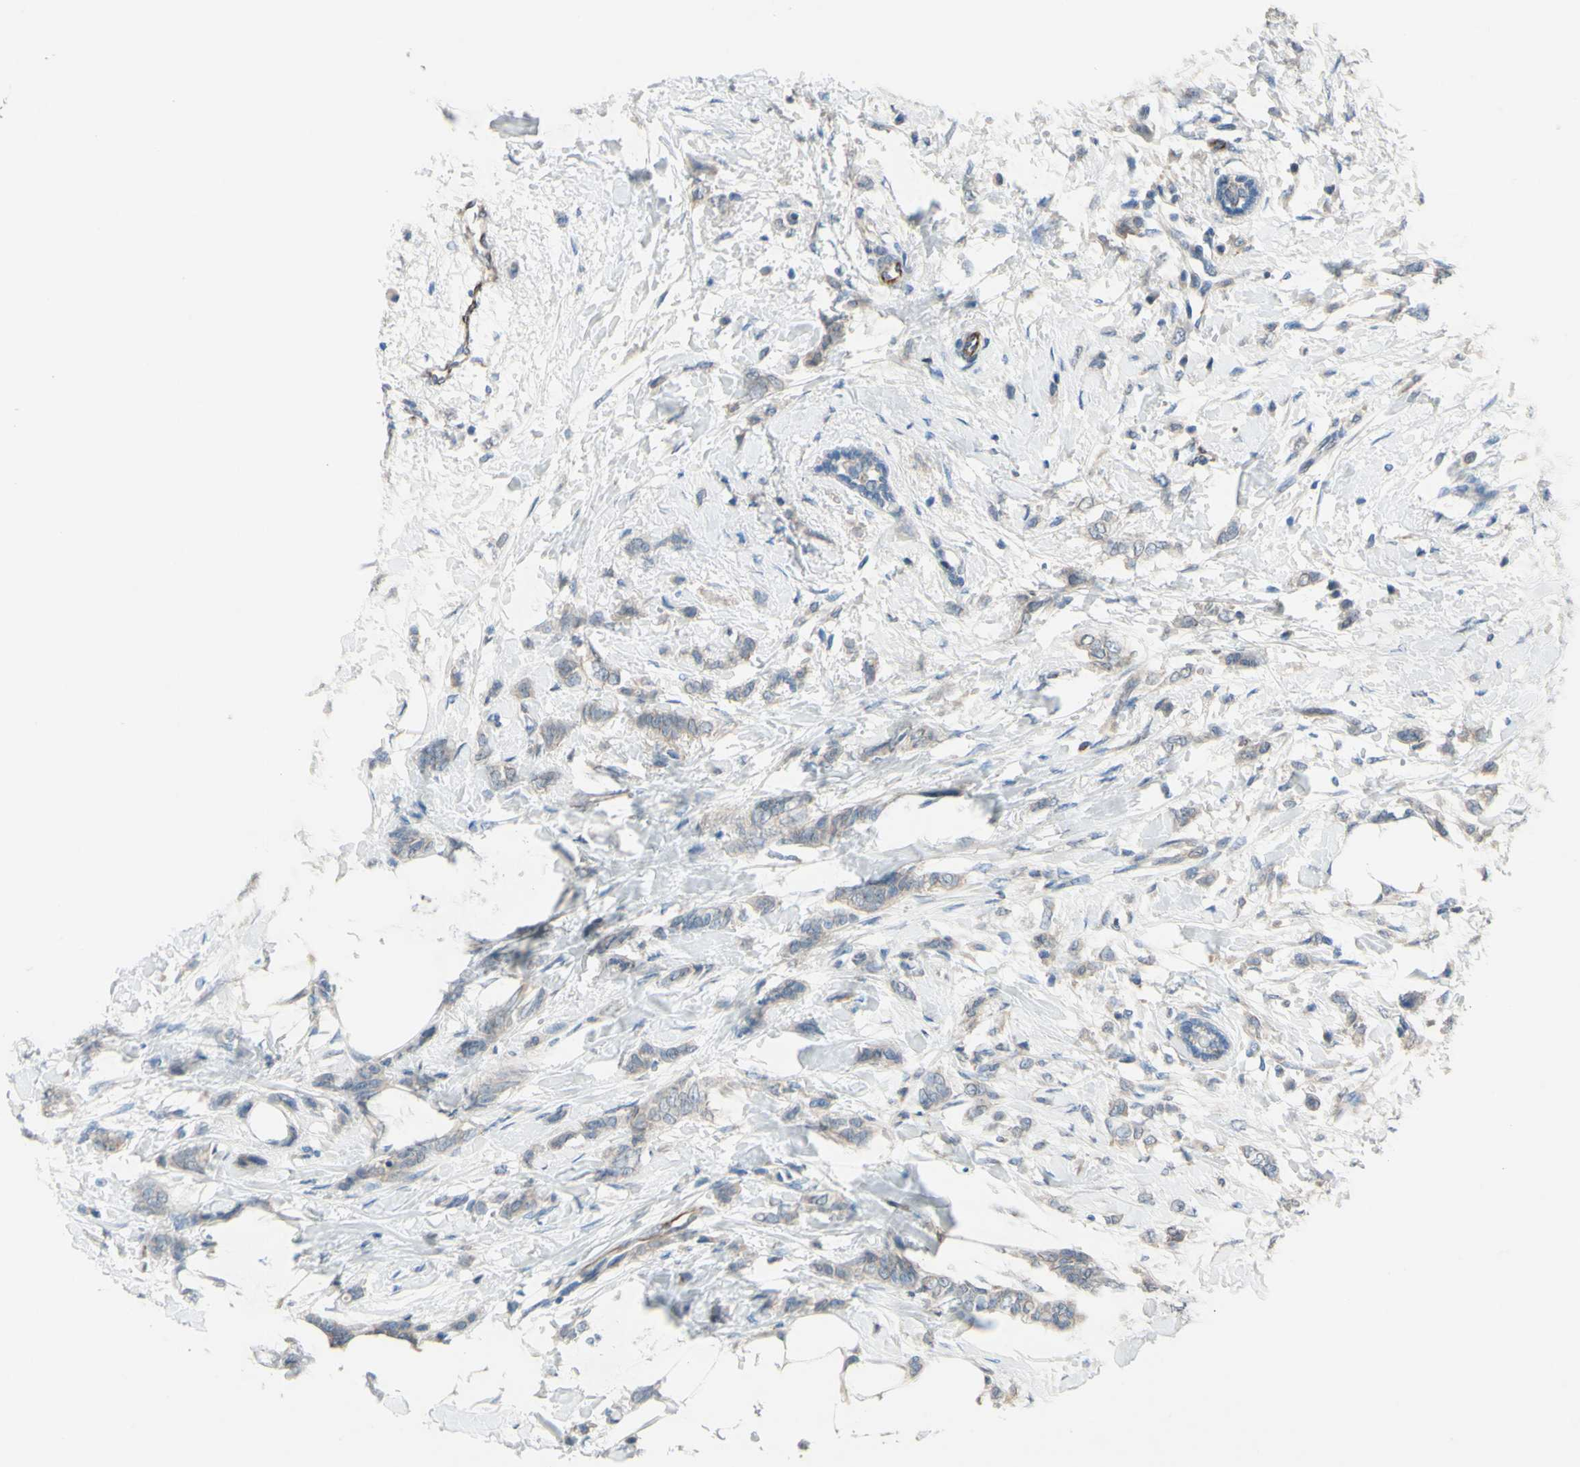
{"staining": {"intensity": "negative", "quantity": "none", "location": "none"}, "tissue": "breast cancer", "cell_type": "Tumor cells", "image_type": "cancer", "snomed": [{"axis": "morphology", "description": "Lobular carcinoma, in situ"}, {"axis": "morphology", "description": "Lobular carcinoma"}, {"axis": "topography", "description": "Breast"}], "caption": "High magnification brightfield microscopy of breast cancer stained with DAB (3,3'-diaminobenzidine) (brown) and counterstained with hematoxylin (blue): tumor cells show no significant positivity. Nuclei are stained in blue.", "gene": "CDCP1", "patient": {"sex": "female", "age": 41}}